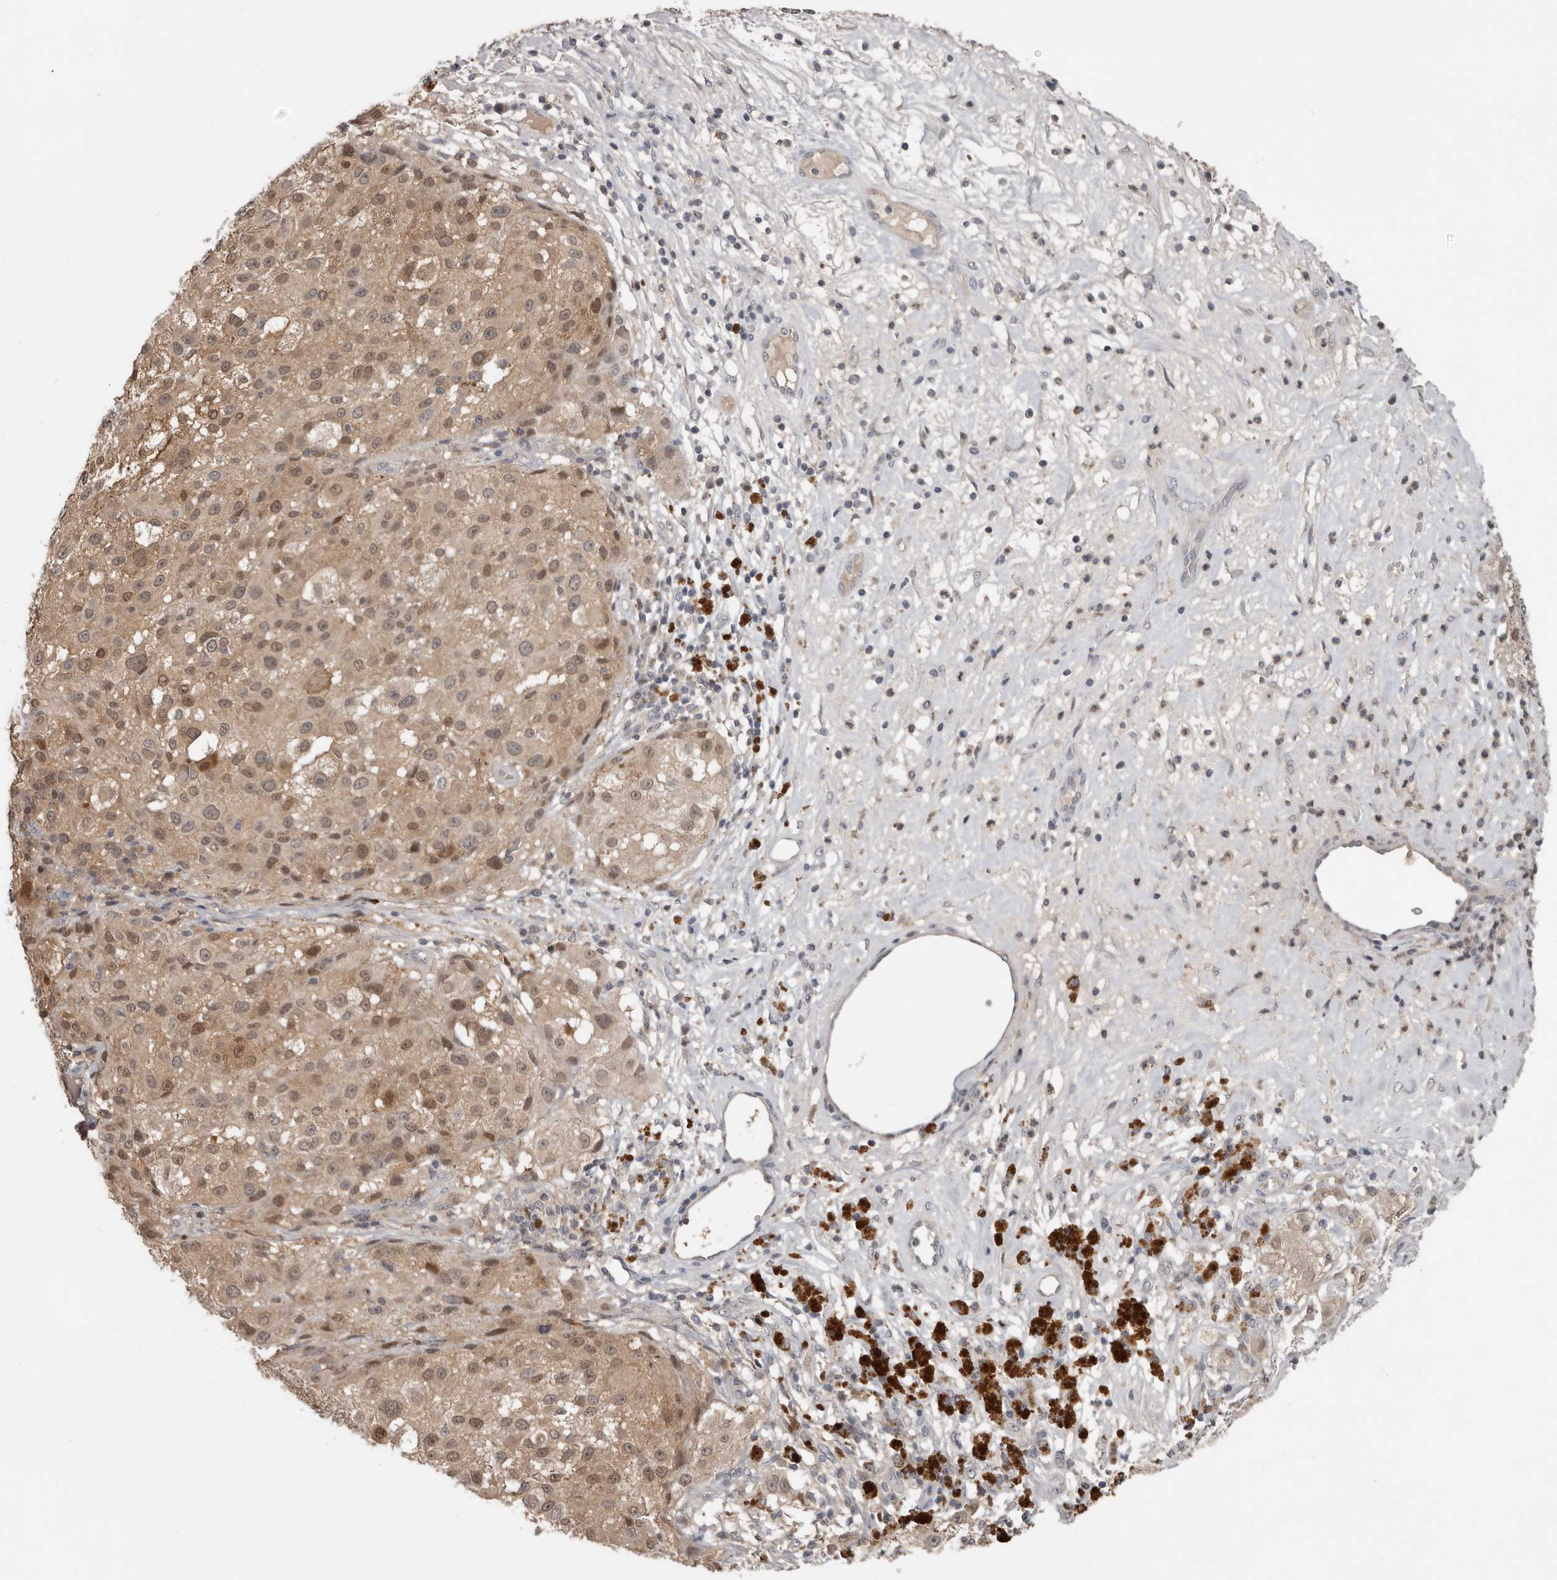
{"staining": {"intensity": "moderate", "quantity": ">75%", "location": "nuclear"}, "tissue": "melanoma", "cell_type": "Tumor cells", "image_type": "cancer", "snomed": [{"axis": "morphology", "description": "Necrosis, NOS"}, {"axis": "morphology", "description": "Malignant melanoma, NOS"}, {"axis": "topography", "description": "Skin"}], "caption": "Tumor cells demonstrate medium levels of moderate nuclear positivity in about >75% of cells in melanoma. (DAB IHC with brightfield microscopy, high magnification).", "gene": "RBKS", "patient": {"sex": "female", "age": 87}}